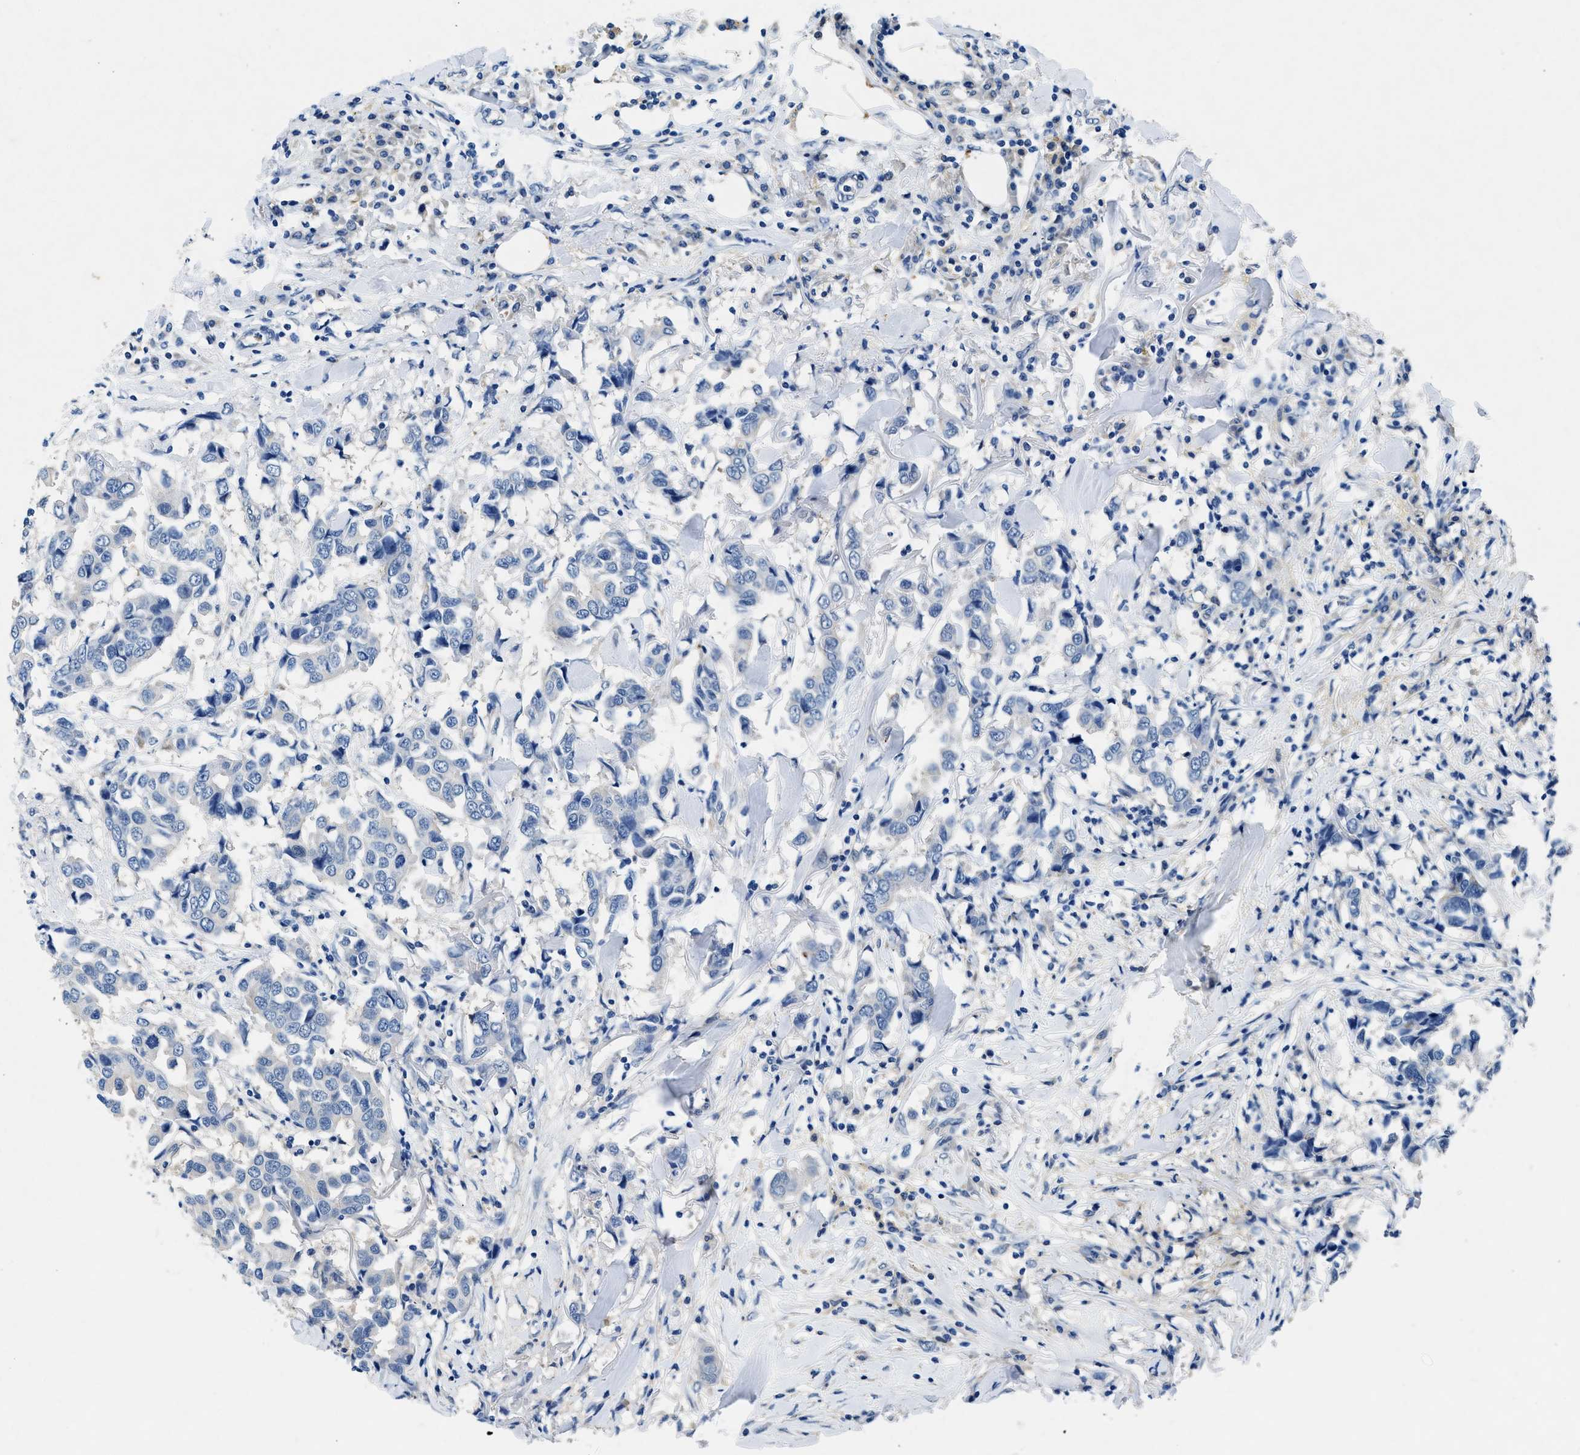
{"staining": {"intensity": "negative", "quantity": "none", "location": "none"}, "tissue": "breast cancer", "cell_type": "Tumor cells", "image_type": "cancer", "snomed": [{"axis": "morphology", "description": "Duct carcinoma"}, {"axis": "topography", "description": "Breast"}], "caption": "Tumor cells show no significant staining in breast cancer (invasive ductal carcinoma).", "gene": "COPS2", "patient": {"sex": "female", "age": 80}}